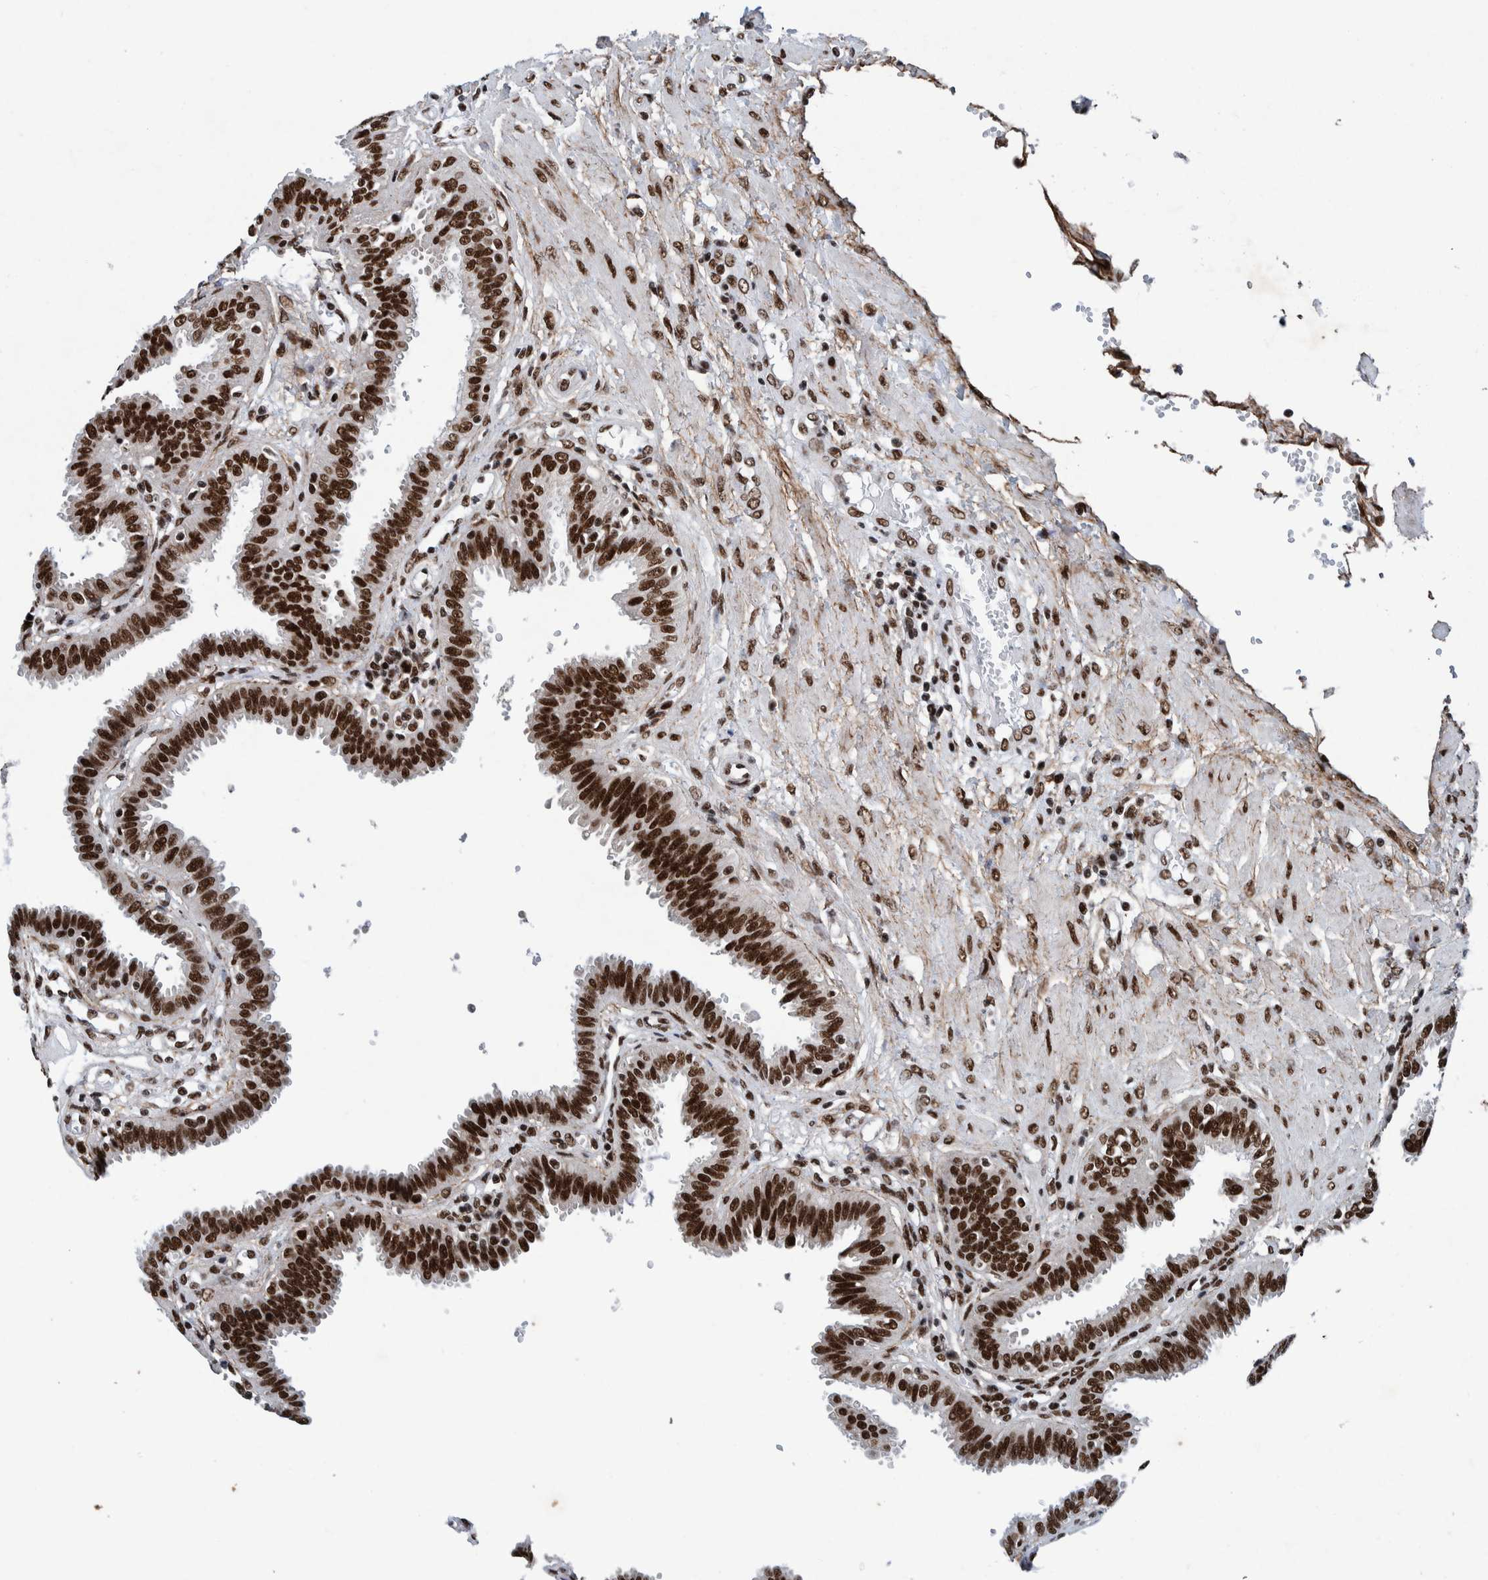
{"staining": {"intensity": "strong", "quantity": ">75%", "location": "nuclear"}, "tissue": "fallopian tube", "cell_type": "Glandular cells", "image_type": "normal", "snomed": [{"axis": "morphology", "description": "Normal tissue, NOS"}, {"axis": "topography", "description": "Fallopian tube"}], "caption": "The micrograph displays immunohistochemical staining of normal fallopian tube. There is strong nuclear staining is seen in about >75% of glandular cells.", "gene": "TAF10", "patient": {"sex": "female", "age": 32}}